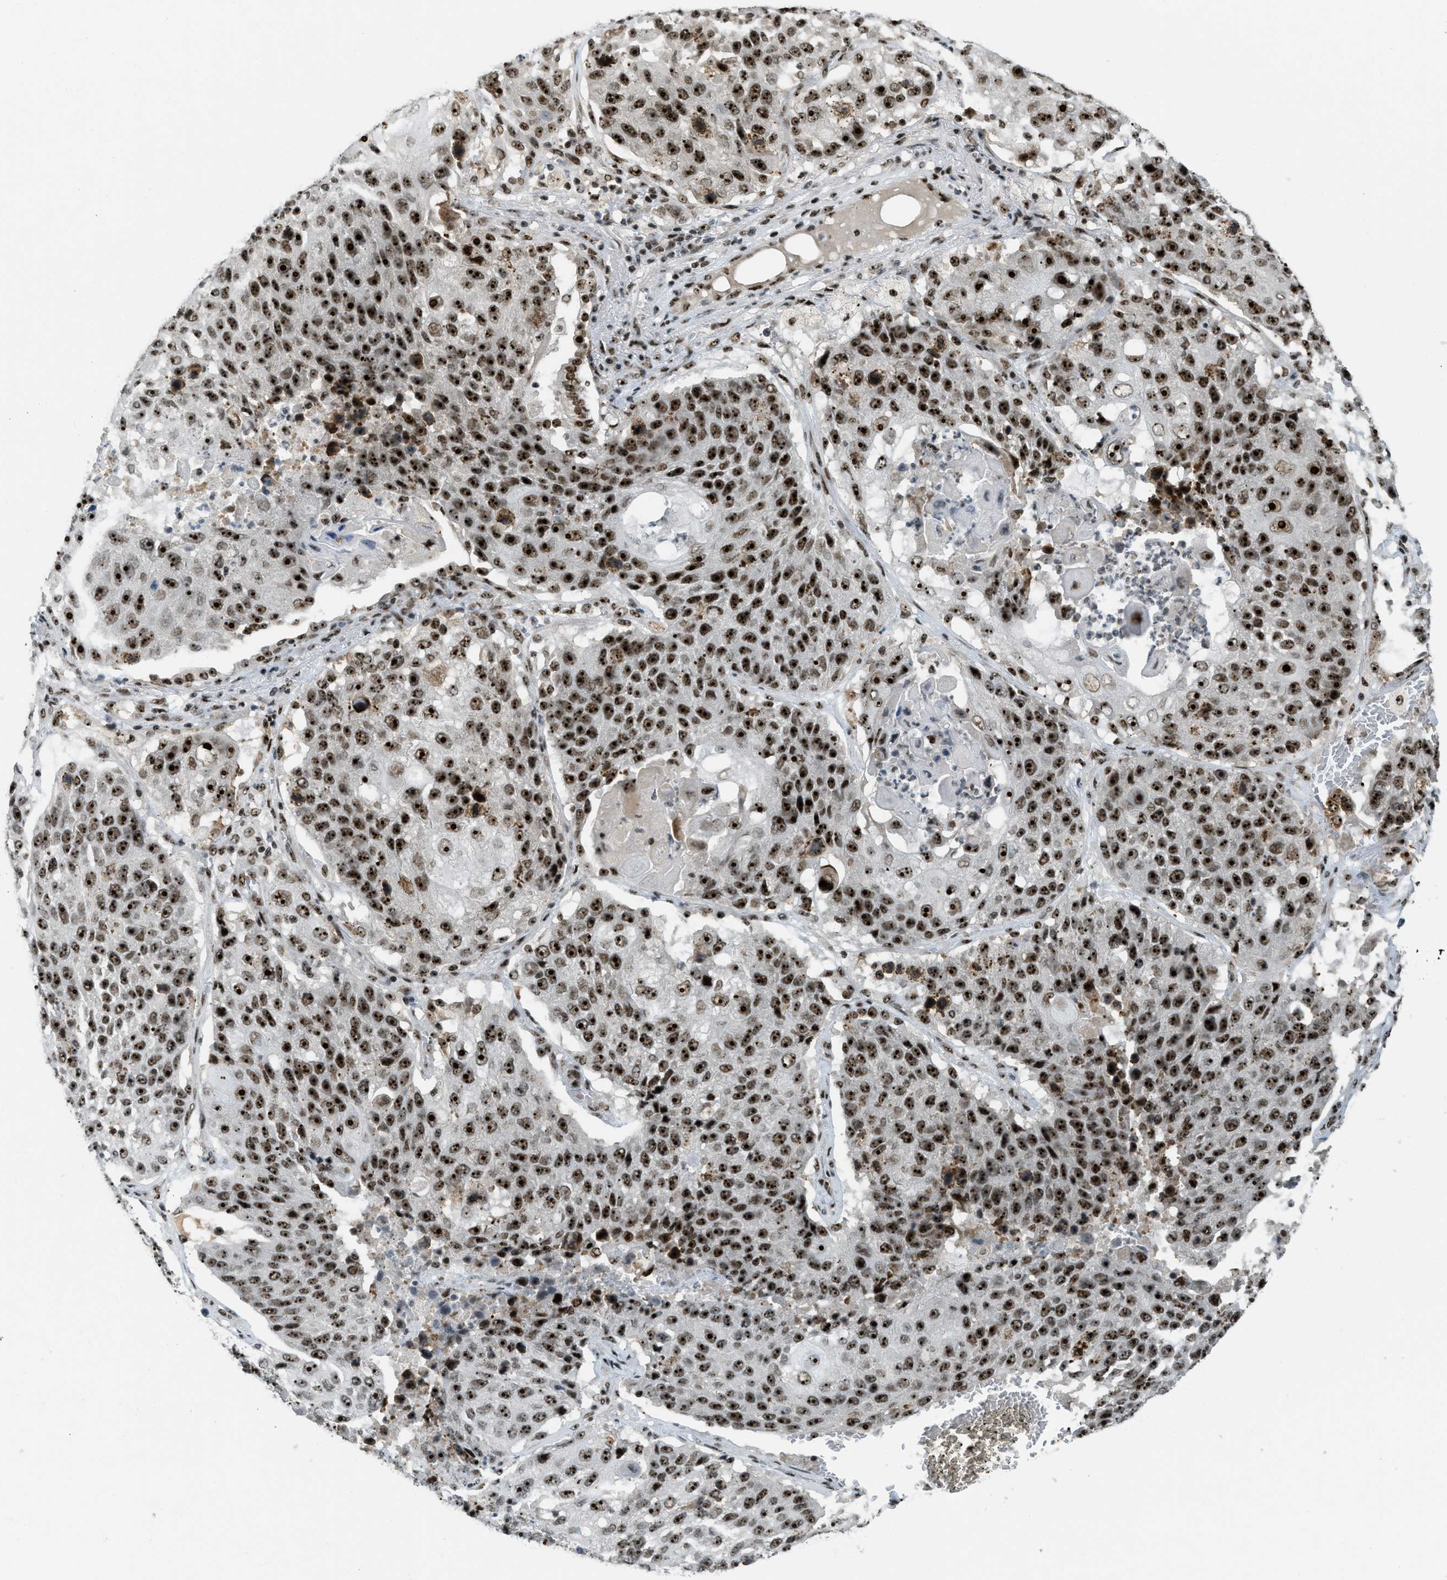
{"staining": {"intensity": "strong", "quantity": ">75%", "location": "nuclear"}, "tissue": "lung cancer", "cell_type": "Tumor cells", "image_type": "cancer", "snomed": [{"axis": "morphology", "description": "Squamous cell carcinoma, NOS"}, {"axis": "topography", "description": "Lung"}], "caption": "Immunohistochemical staining of squamous cell carcinoma (lung) reveals high levels of strong nuclear expression in about >75% of tumor cells. The staining was performed using DAB (3,3'-diaminobenzidine), with brown indicating positive protein expression. Nuclei are stained blue with hematoxylin.", "gene": "URB1", "patient": {"sex": "male", "age": 61}}